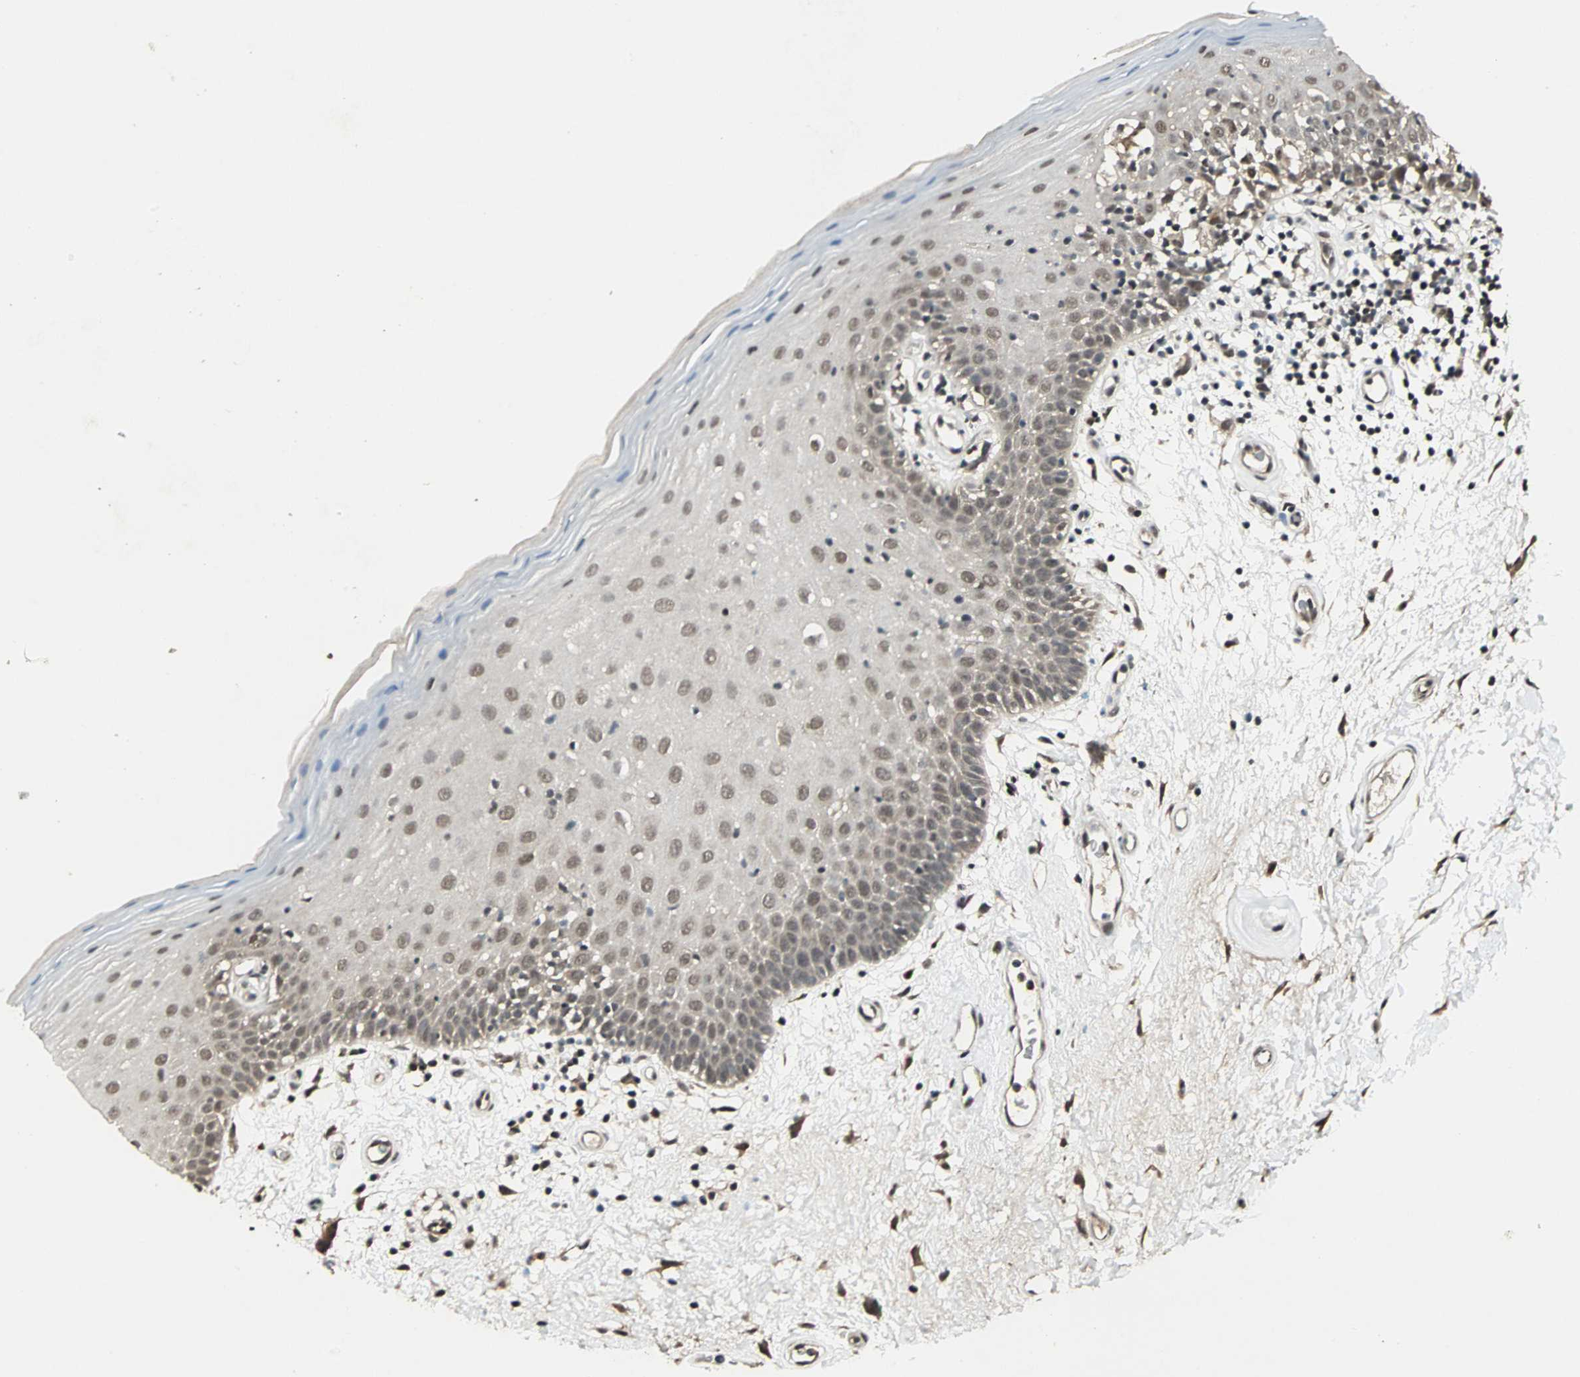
{"staining": {"intensity": "moderate", "quantity": ">75%", "location": "nuclear"}, "tissue": "oral mucosa", "cell_type": "Squamous epithelial cells", "image_type": "normal", "snomed": [{"axis": "morphology", "description": "Normal tissue, NOS"}, {"axis": "morphology", "description": "Squamous cell carcinoma, NOS"}, {"axis": "topography", "description": "Skeletal muscle"}, {"axis": "topography", "description": "Oral tissue"}, {"axis": "topography", "description": "Head-Neck"}], "caption": "Protein analysis of unremarkable oral mucosa shows moderate nuclear staining in about >75% of squamous epithelial cells. Nuclei are stained in blue.", "gene": "ZNF701", "patient": {"sex": "male", "age": 71}}